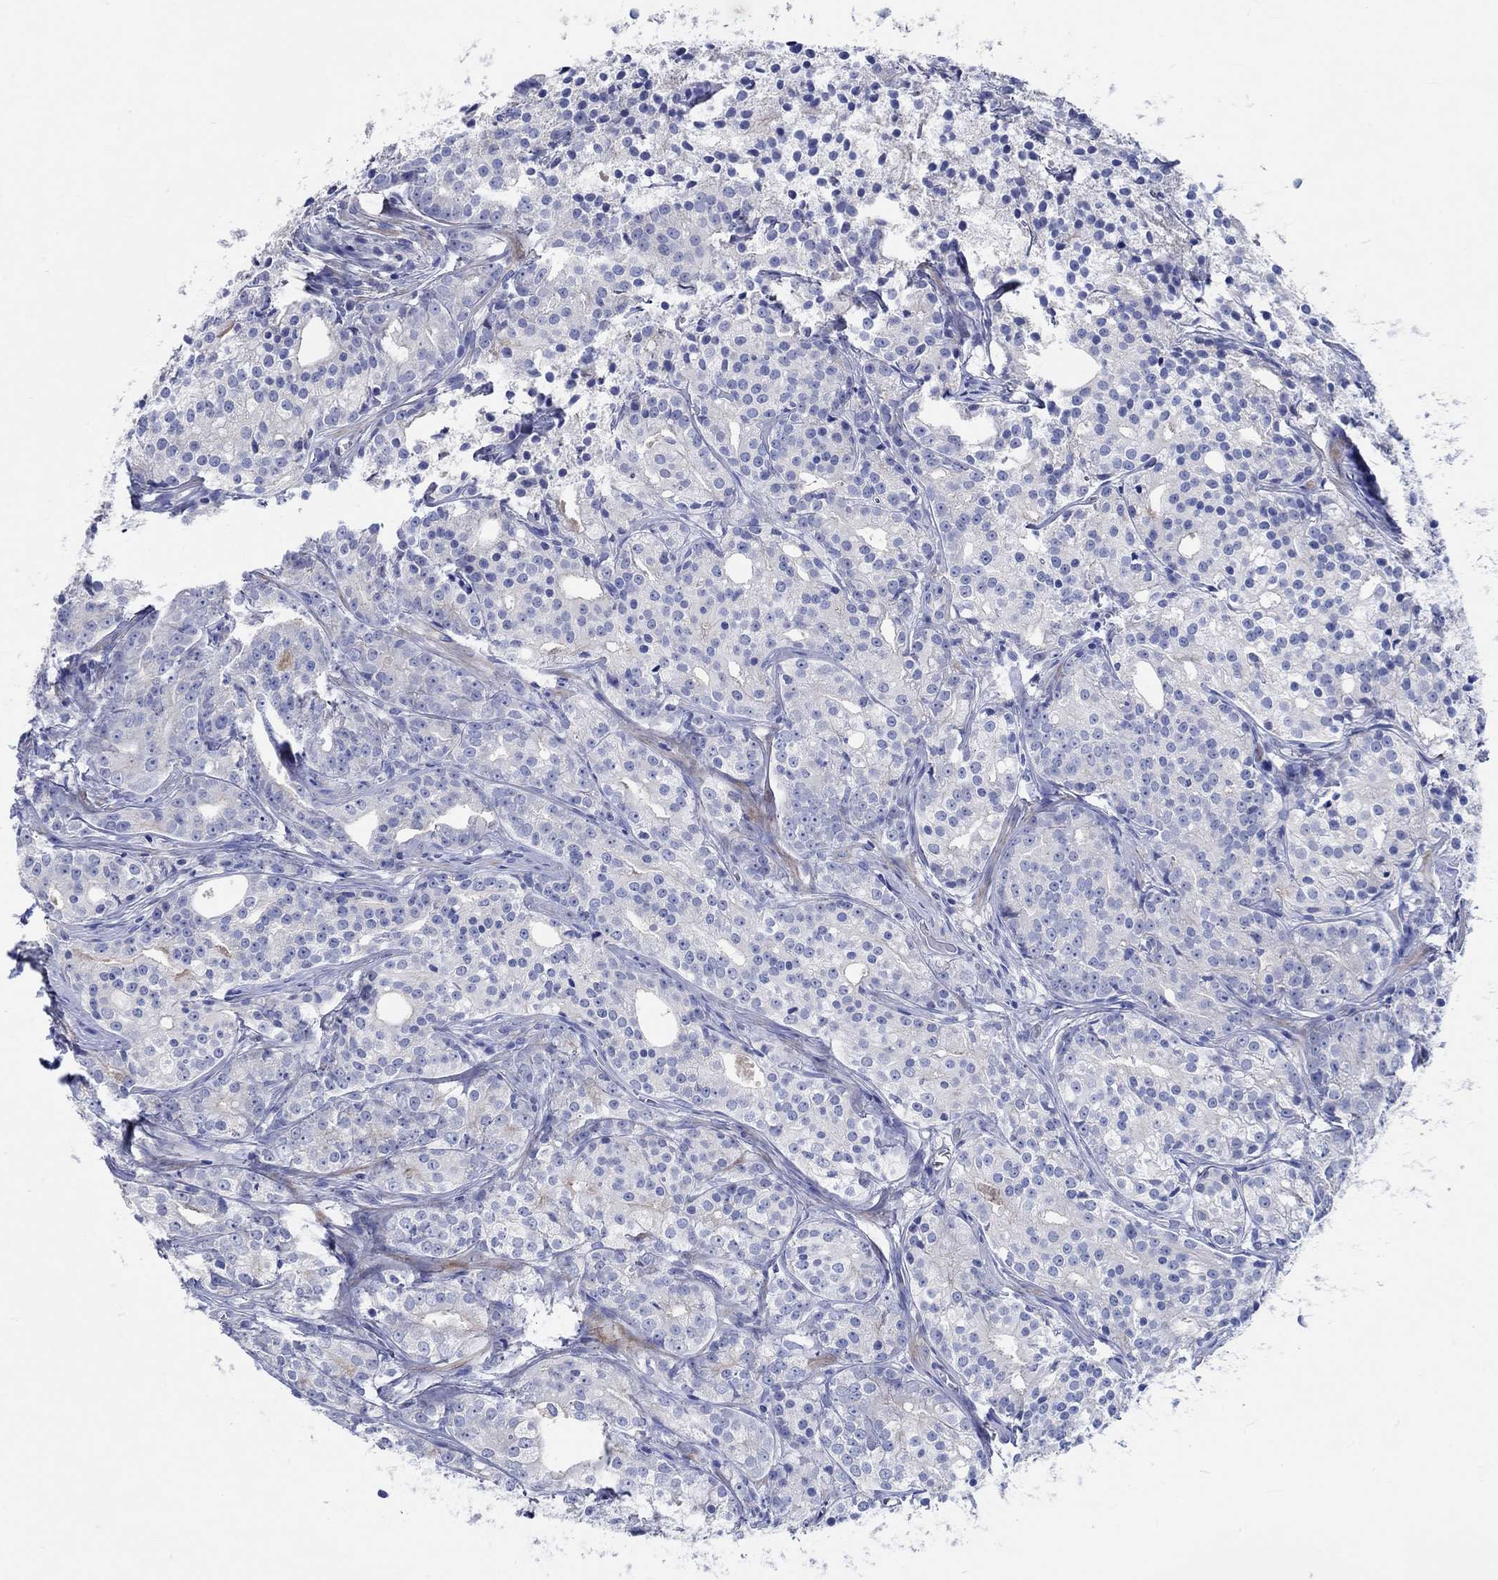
{"staining": {"intensity": "negative", "quantity": "none", "location": "none"}, "tissue": "prostate cancer", "cell_type": "Tumor cells", "image_type": "cancer", "snomed": [{"axis": "morphology", "description": "Adenocarcinoma, Medium grade"}, {"axis": "topography", "description": "Prostate"}], "caption": "The histopathology image exhibits no significant expression in tumor cells of adenocarcinoma (medium-grade) (prostate).", "gene": "SHISA4", "patient": {"sex": "male", "age": 74}}